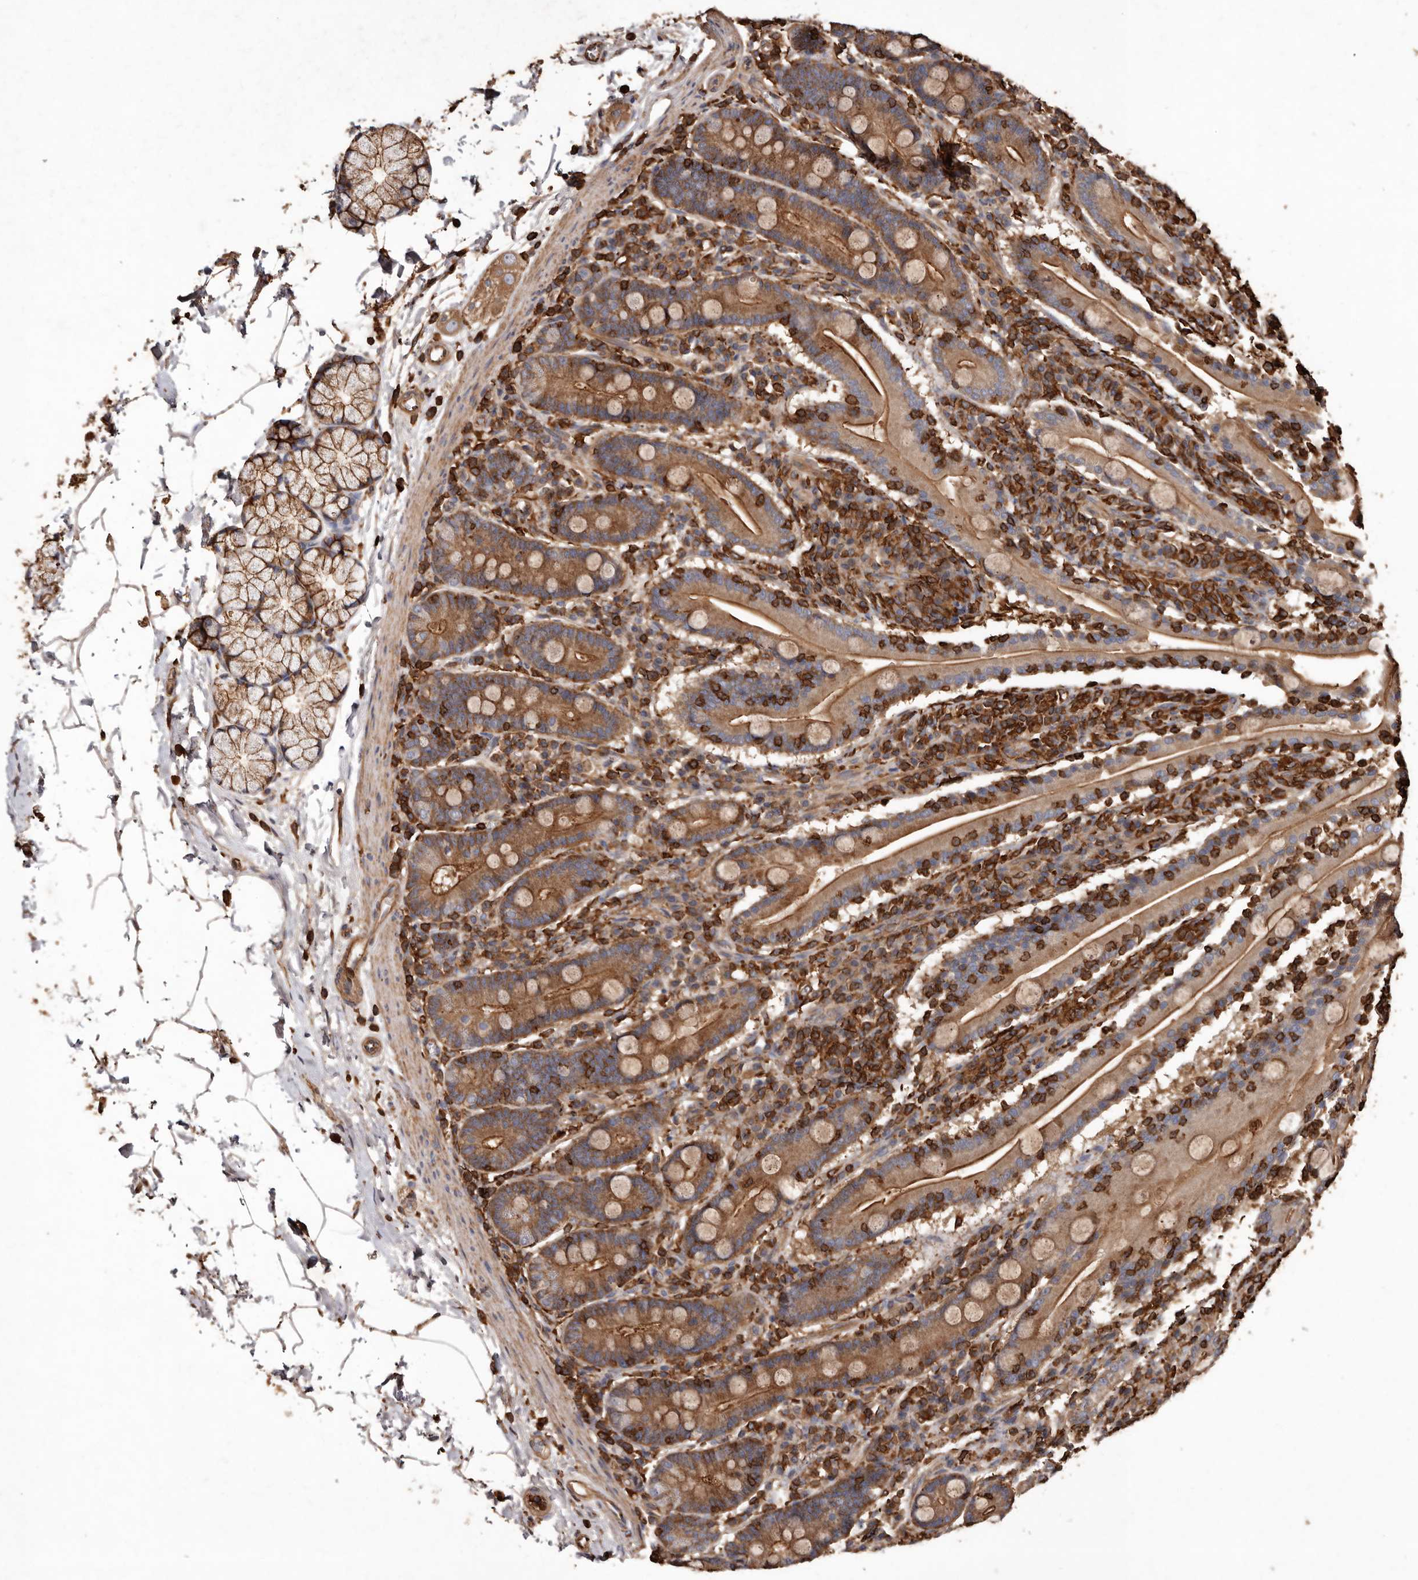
{"staining": {"intensity": "strong", "quantity": ">75%", "location": "cytoplasmic/membranous"}, "tissue": "duodenum", "cell_type": "Glandular cells", "image_type": "normal", "snomed": [{"axis": "morphology", "description": "Normal tissue, NOS"}, {"axis": "topography", "description": "Duodenum"}], "caption": "Immunohistochemical staining of normal duodenum exhibits high levels of strong cytoplasmic/membranous staining in approximately >75% of glandular cells. The protein of interest is shown in brown color, while the nuclei are stained blue.", "gene": "COQ8B", "patient": {"sex": "male", "age": 35}}